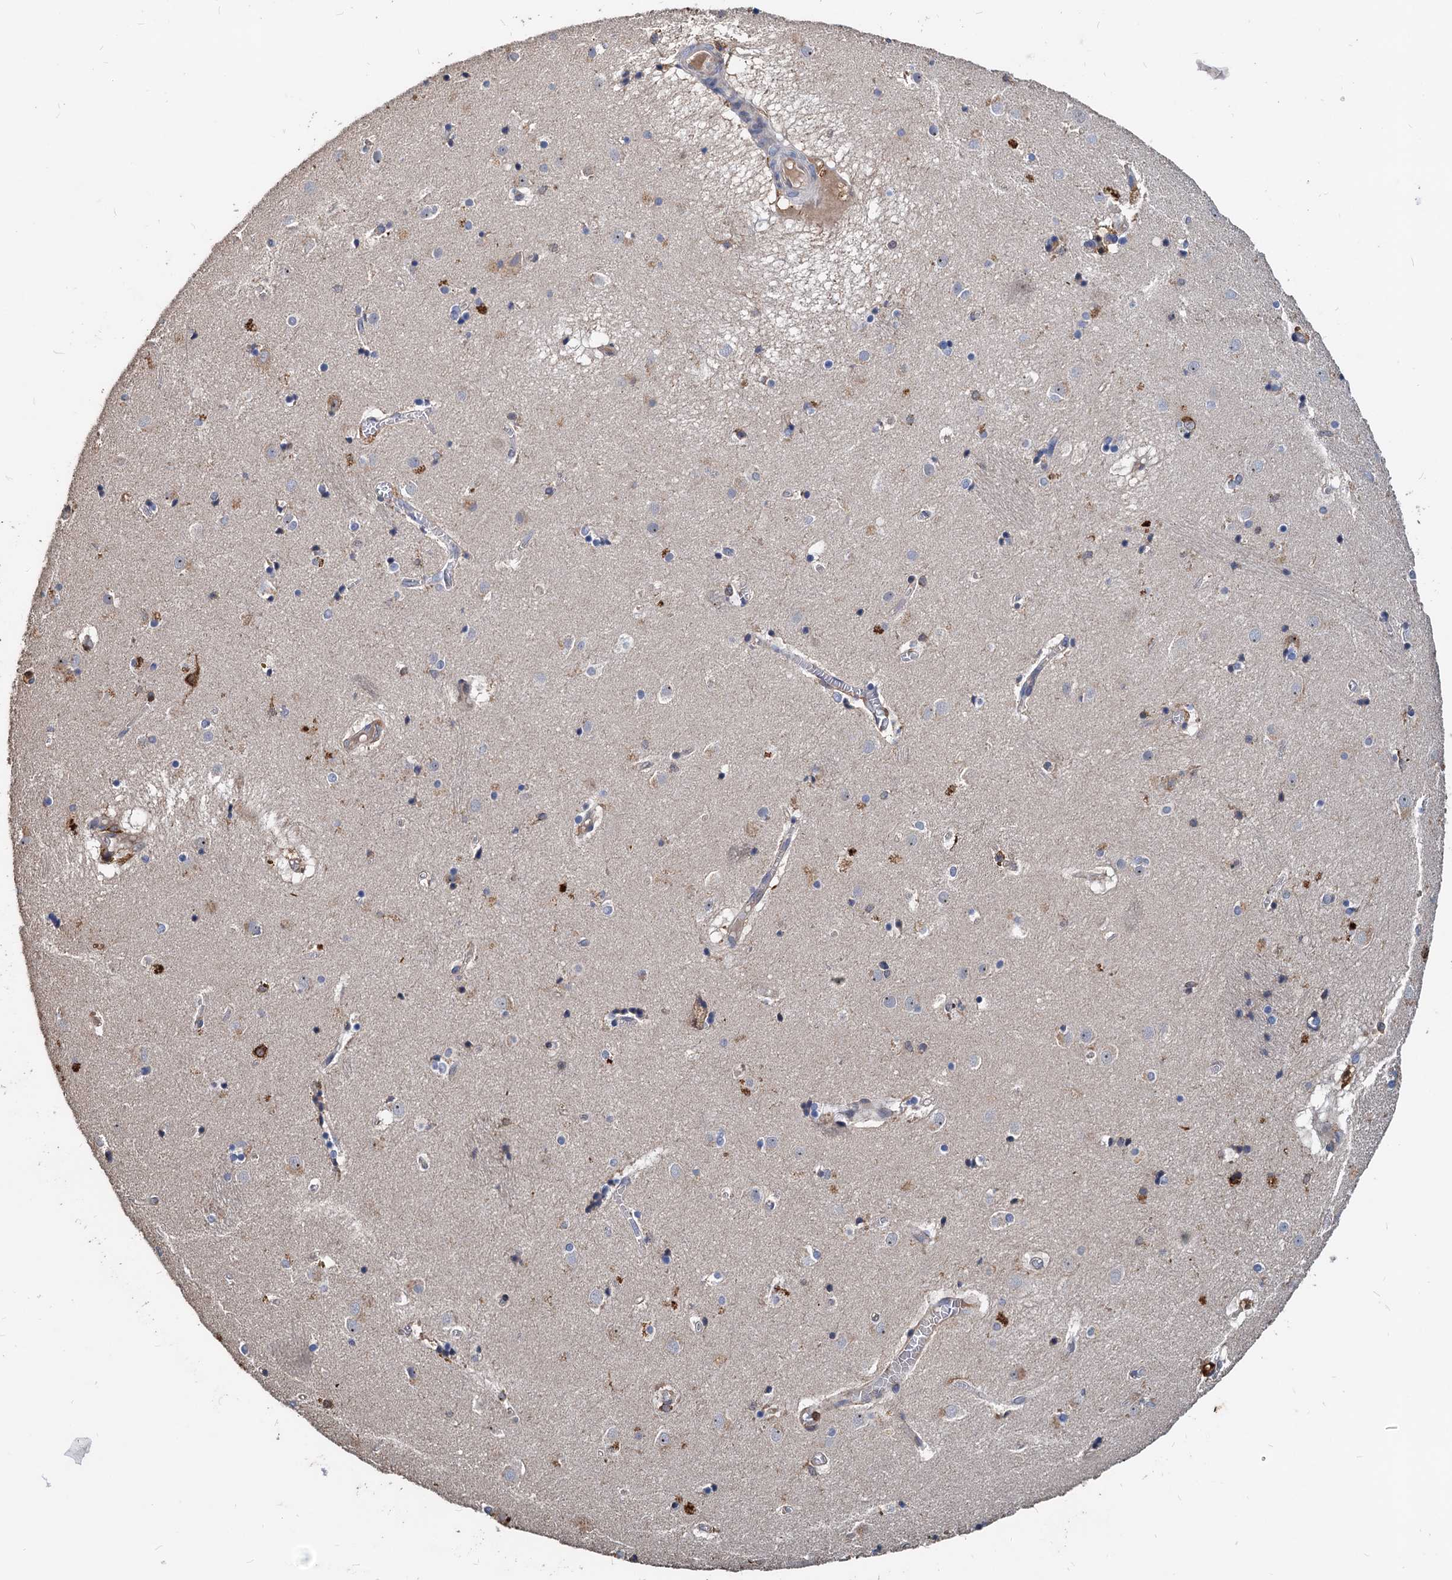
{"staining": {"intensity": "negative", "quantity": "none", "location": "none"}, "tissue": "caudate", "cell_type": "Glial cells", "image_type": "normal", "snomed": [{"axis": "morphology", "description": "Normal tissue, NOS"}, {"axis": "topography", "description": "Lateral ventricle wall"}], "caption": "High power microscopy micrograph of an immunohistochemistry (IHC) micrograph of normal caudate, revealing no significant staining in glial cells.", "gene": "LCP2", "patient": {"sex": "male", "age": 70}}